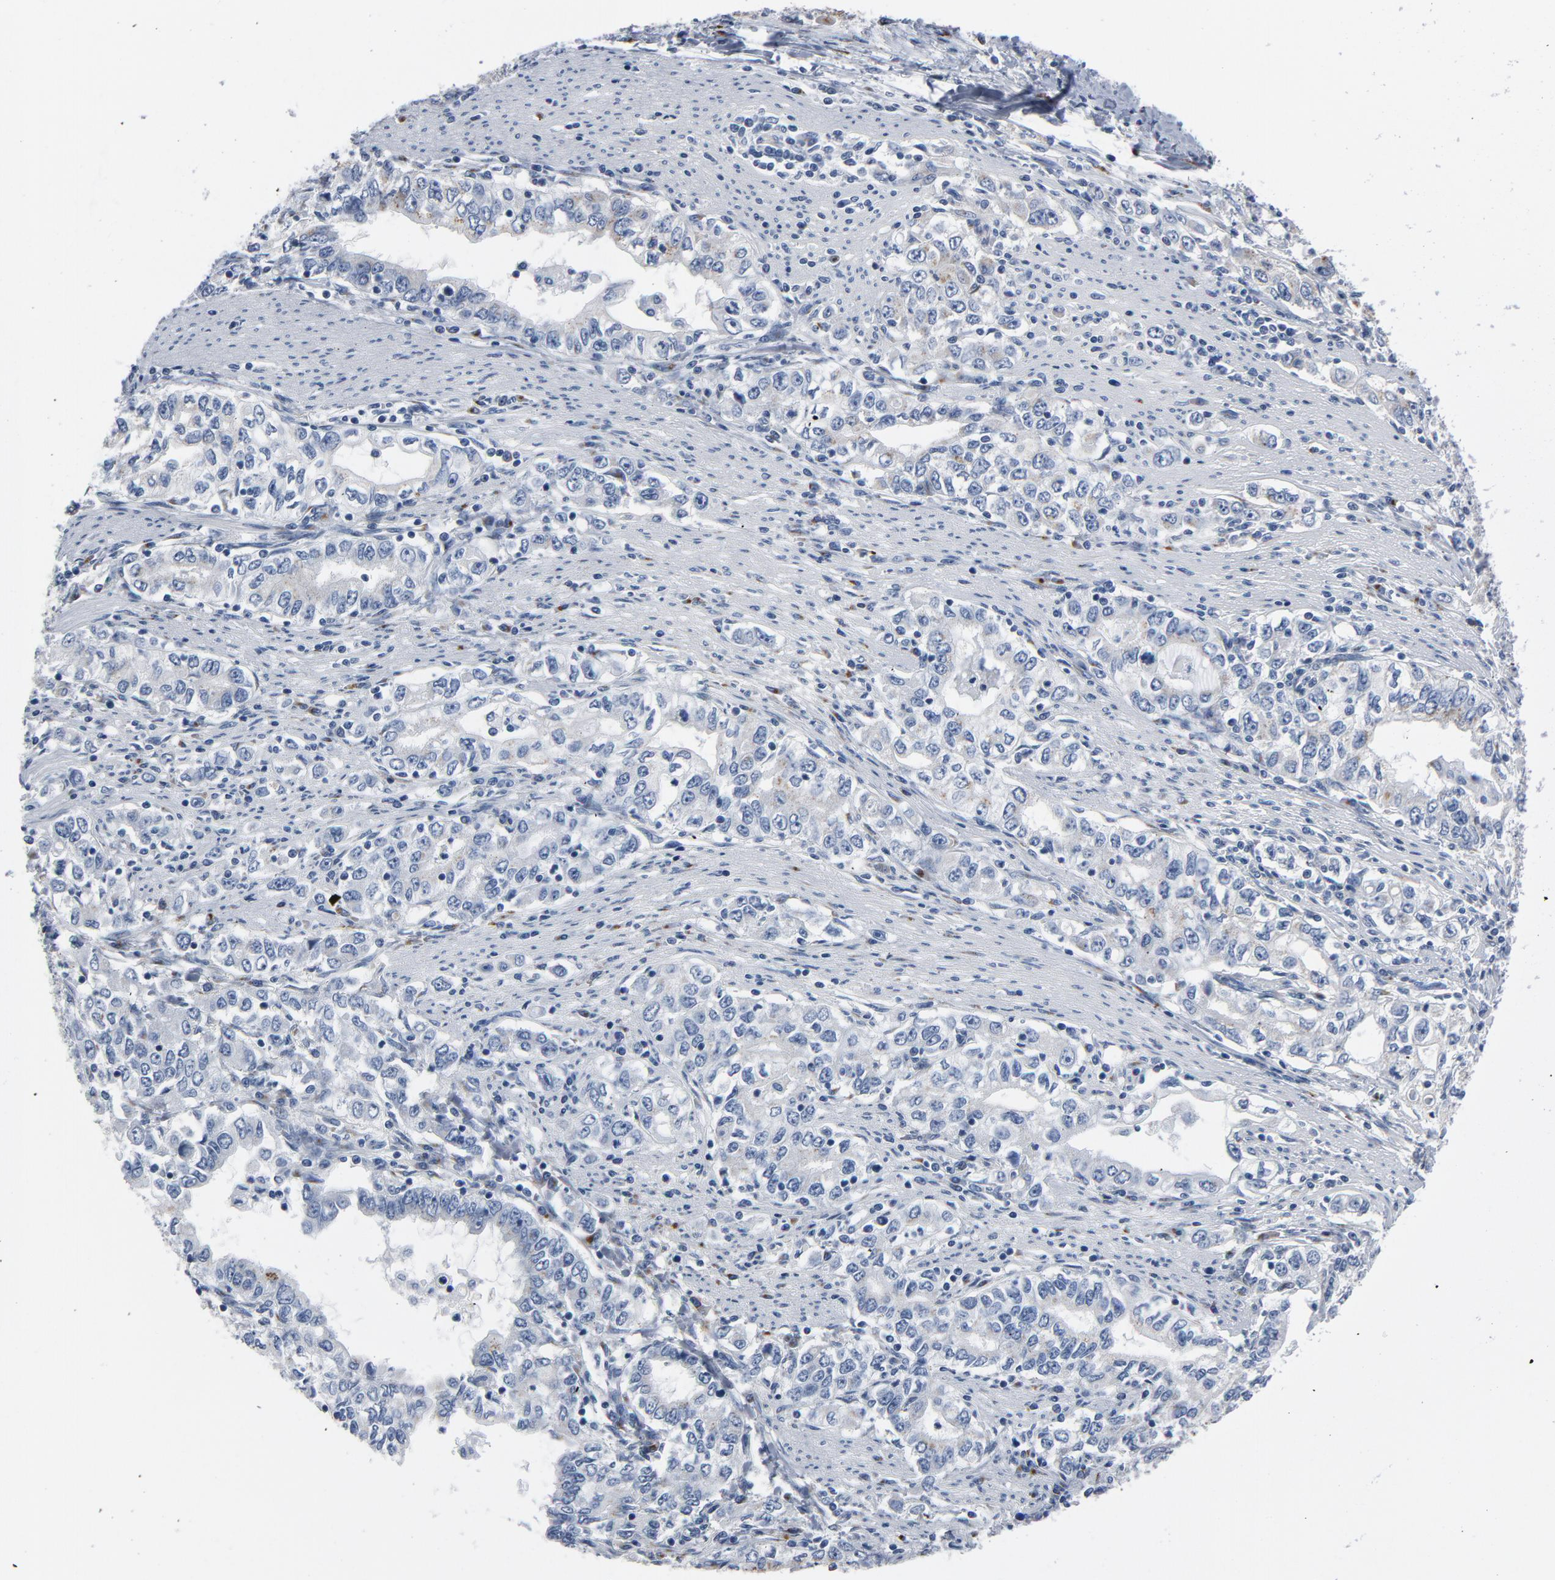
{"staining": {"intensity": "weak", "quantity": "<25%", "location": "cytoplasmic/membranous"}, "tissue": "stomach cancer", "cell_type": "Tumor cells", "image_type": "cancer", "snomed": [{"axis": "morphology", "description": "Adenocarcinoma, NOS"}, {"axis": "topography", "description": "Stomach, lower"}], "caption": "Stomach adenocarcinoma was stained to show a protein in brown. There is no significant positivity in tumor cells.", "gene": "YIPF6", "patient": {"sex": "female", "age": 72}}